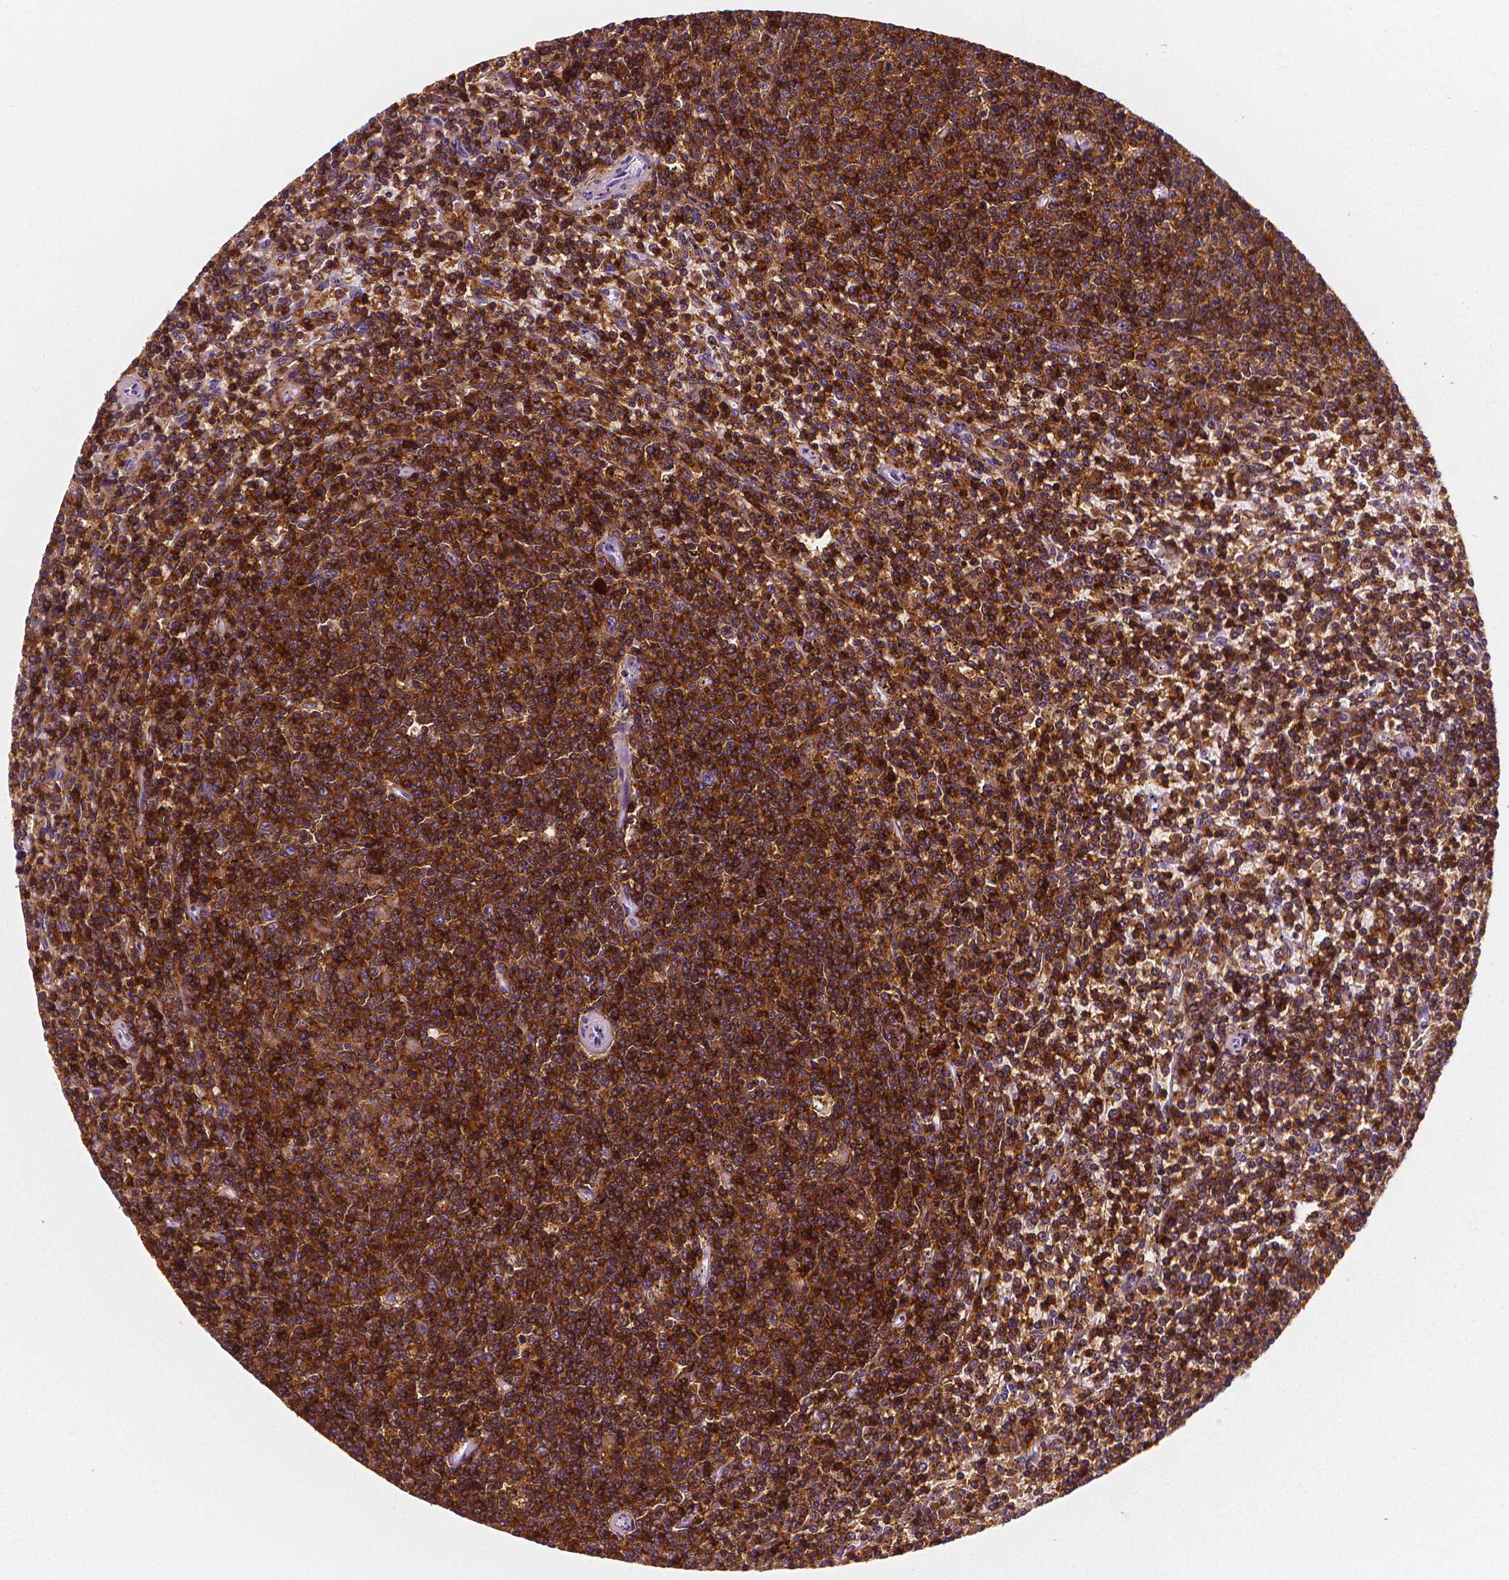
{"staining": {"intensity": "strong", "quantity": ">75%", "location": "cytoplasmic/membranous"}, "tissue": "lymphoma", "cell_type": "Tumor cells", "image_type": "cancer", "snomed": [{"axis": "morphology", "description": "Malignant lymphoma, non-Hodgkin's type, Low grade"}, {"axis": "topography", "description": "Spleen"}], "caption": "Tumor cells reveal strong cytoplasmic/membranous positivity in about >75% of cells in lymphoma.", "gene": "PTPRC", "patient": {"sex": "female", "age": 50}}